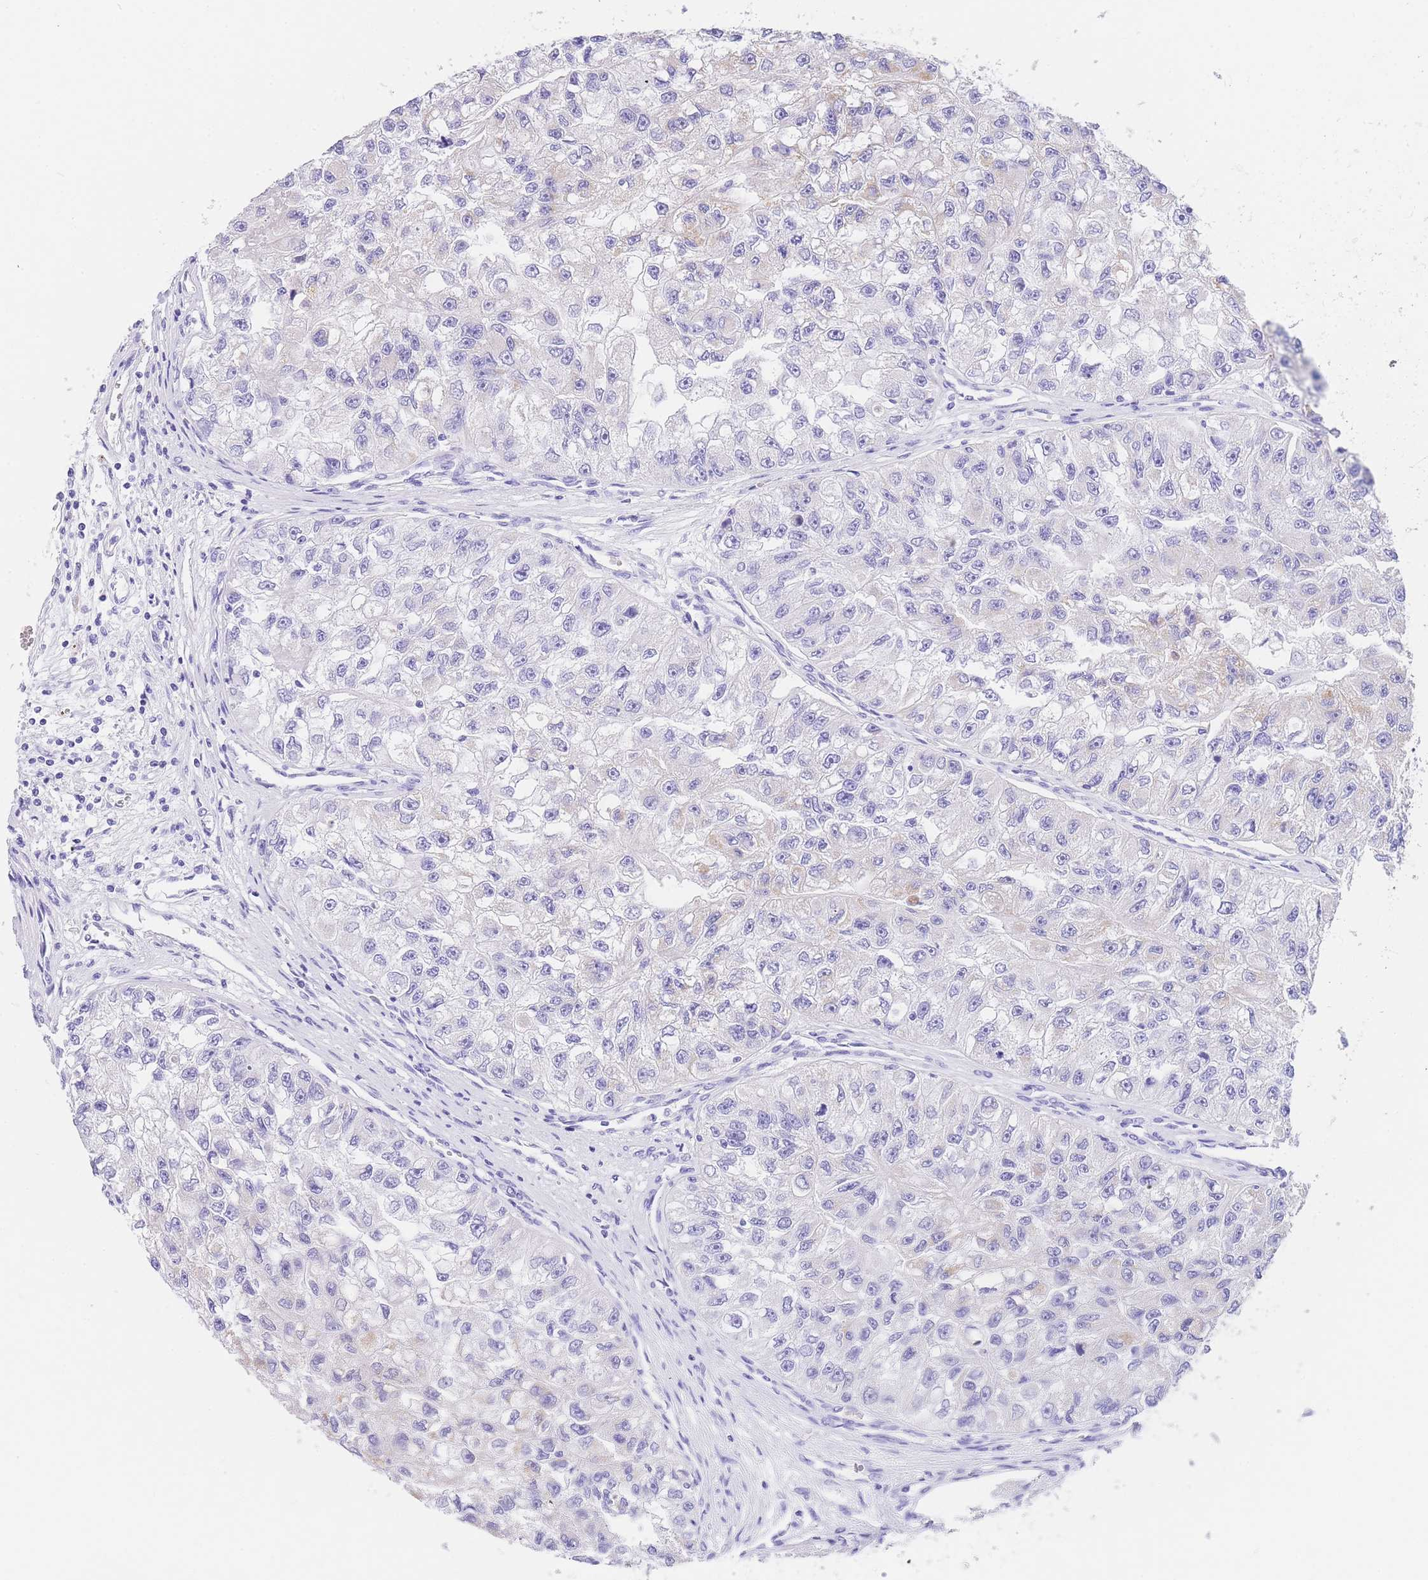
{"staining": {"intensity": "negative", "quantity": "none", "location": "none"}, "tissue": "renal cancer", "cell_type": "Tumor cells", "image_type": "cancer", "snomed": [{"axis": "morphology", "description": "Adenocarcinoma, NOS"}, {"axis": "topography", "description": "Kidney"}], "caption": "Tumor cells are negative for brown protein staining in renal cancer. (DAB (3,3'-diaminobenzidine) IHC visualized using brightfield microscopy, high magnification).", "gene": "NKD2", "patient": {"sex": "male", "age": 63}}